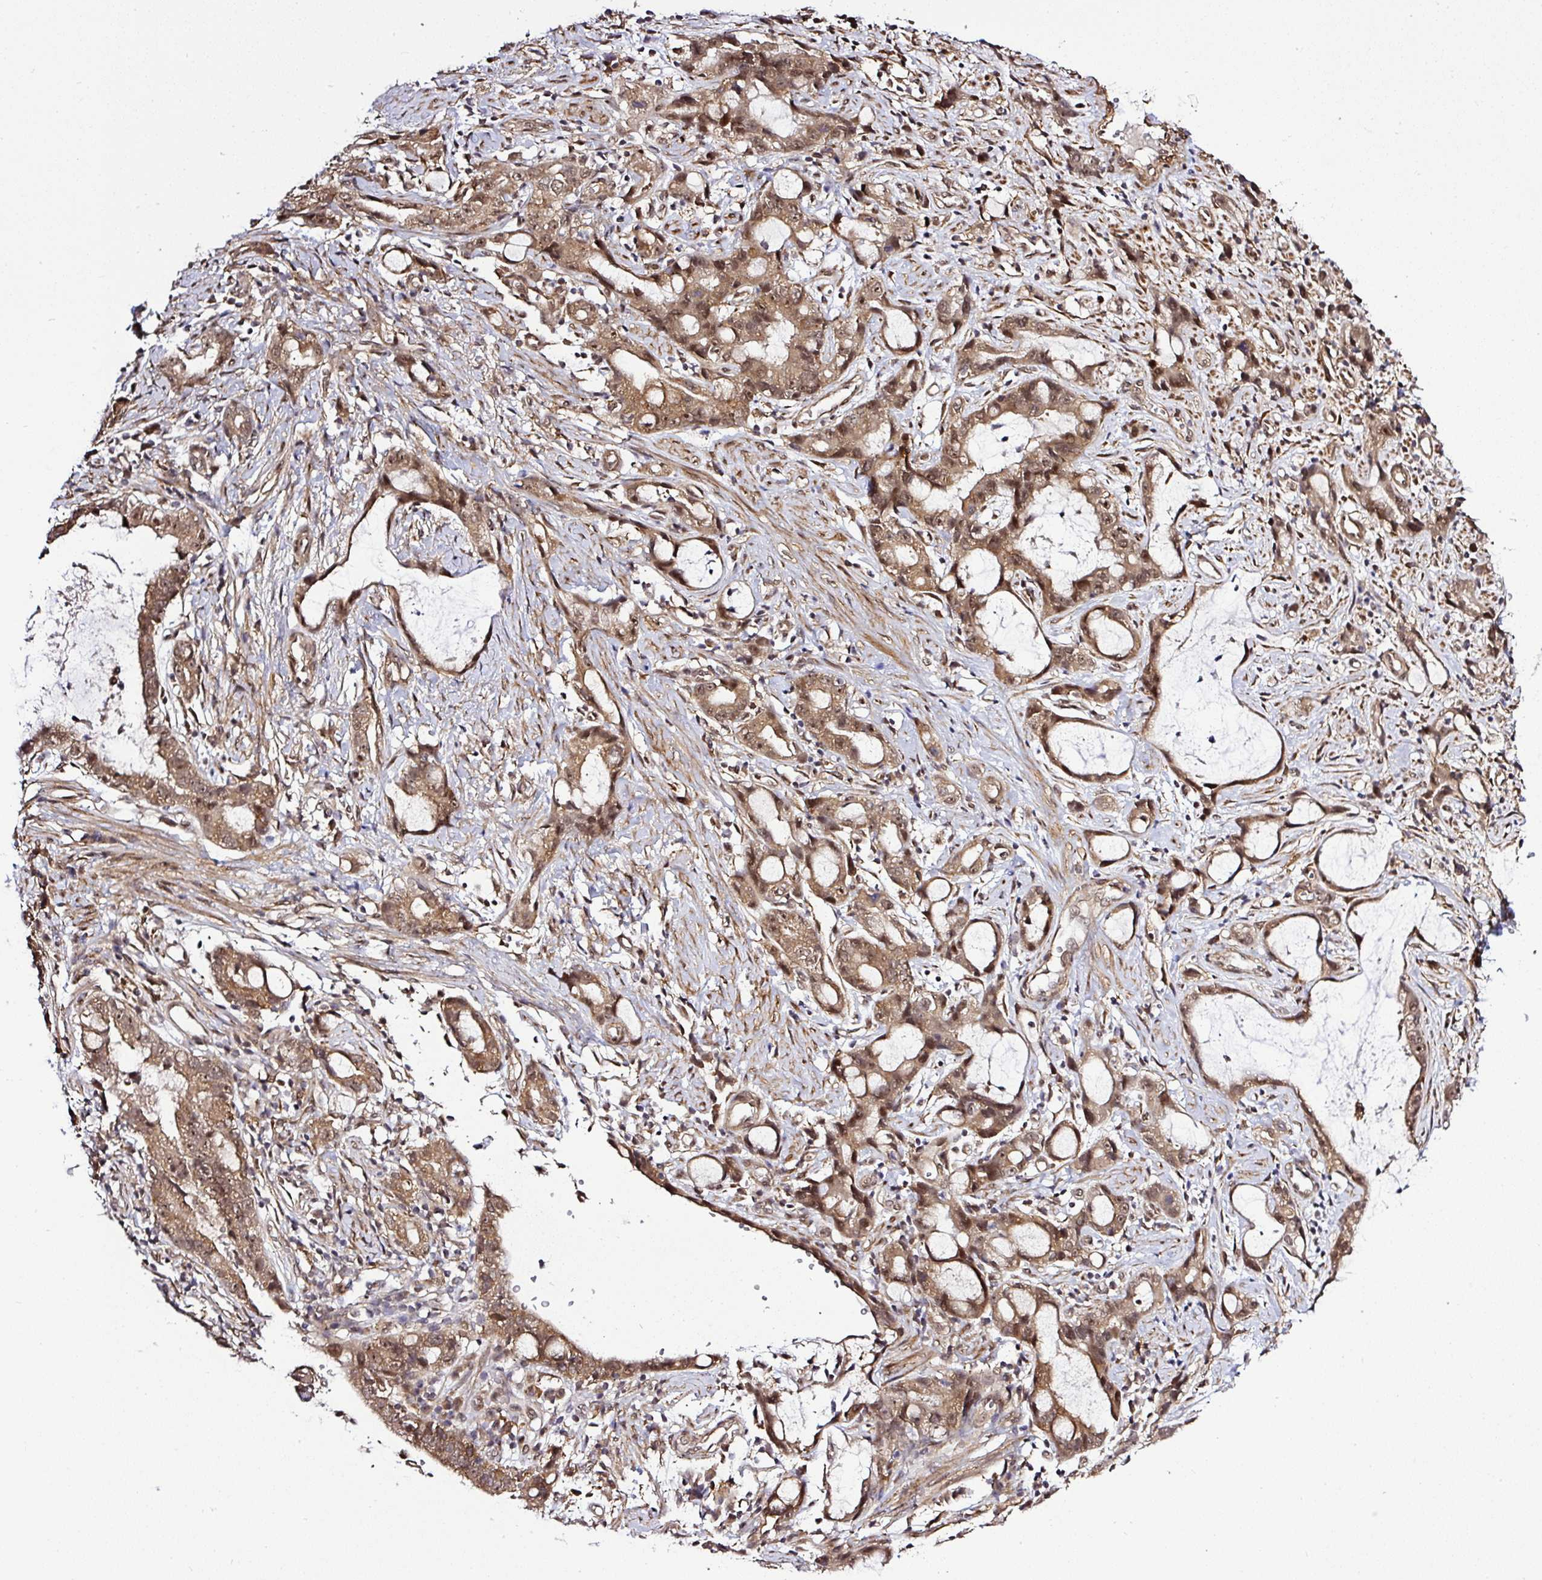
{"staining": {"intensity": "moderate", "quantity": ">75%", "location": "cytoplasmic/membranous,nuclear"}, "tissue": "stomach cancer", "cell_type": "Tumor cells", "image_type": "cancer", "snomed": [{"axis": "morphology", "description": "Adenocarcinoma, NOS"}, {"axis": "topography", "description": "Stomach"}], "caption": "Protein staining by immunohistochemistry demonstrates moderate cytoplasmic/membranous and nuclear positivity in about >75% of tumor cells in stomach cancer. (IHC, brightfield microscopy, high magnification).", "gene": "FAM153A", "patient": {"sex": "male", "age": 55}}